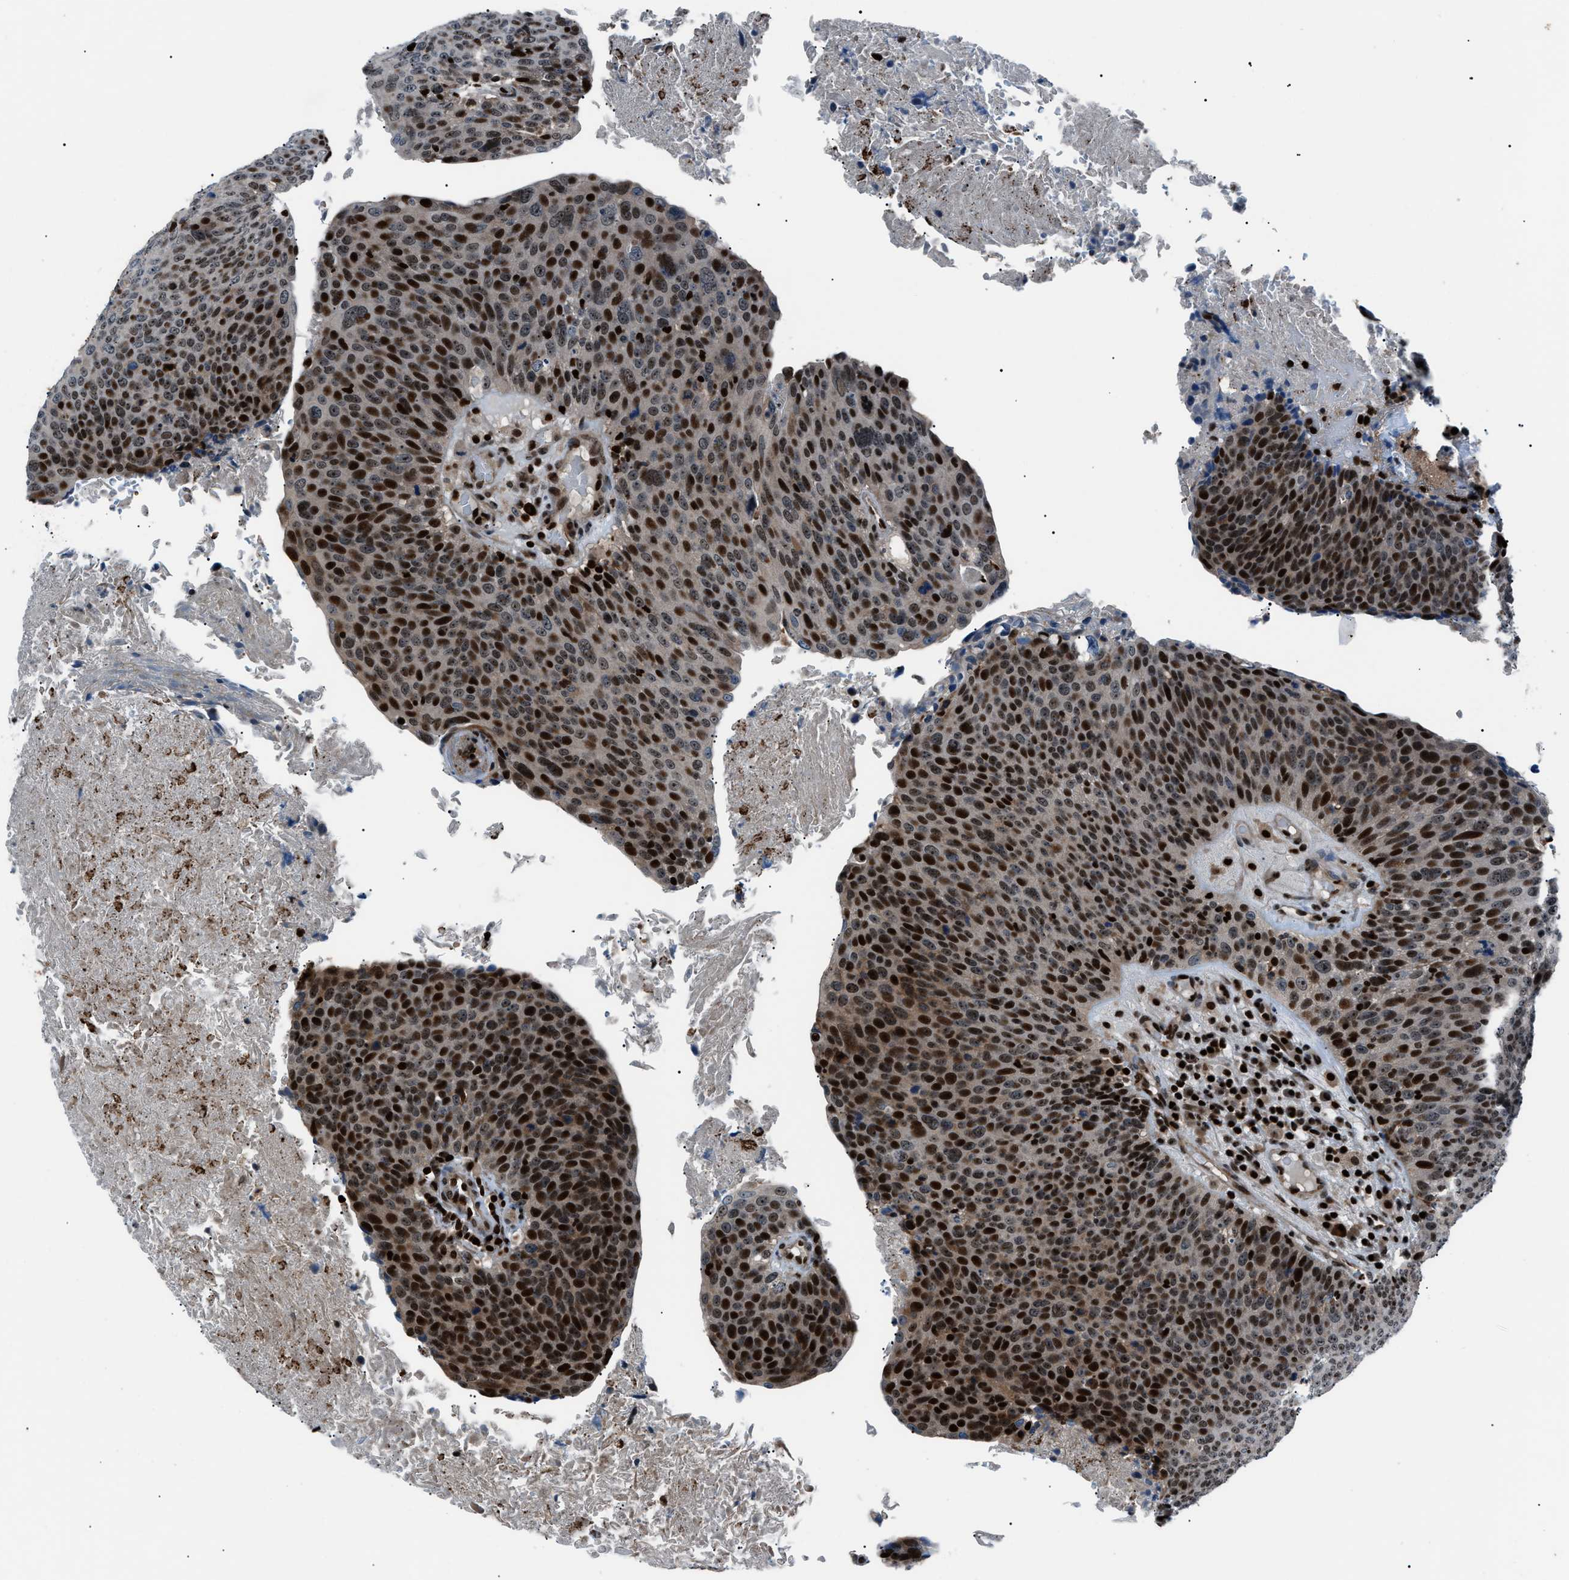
{"staining": {"intensity": "strong", "quantity": ">75%", "location": "nuclear"}, "tissue": "head and neck cancer", "cell_type": "Tumor cells", "image_type": "cancer", "snomed": [{"axis": "morphology", "description": "Squamous cell carcinoma, NOS"}, {"axis": "morphology", "description": "Squamous cell carcinoma, metastatic, NOS"}, {"axis": "topography", "description": "Lymph node"}, {"axis": "topography", "description": "Head-Neck"}], "caption": "Immunohistochemical staining of human head and neck cancer reveals strong nuclear protein staining in about >75% of tumor cells.", "gene": "PRKX", "patient": {"sex": "male", "age": 62}}